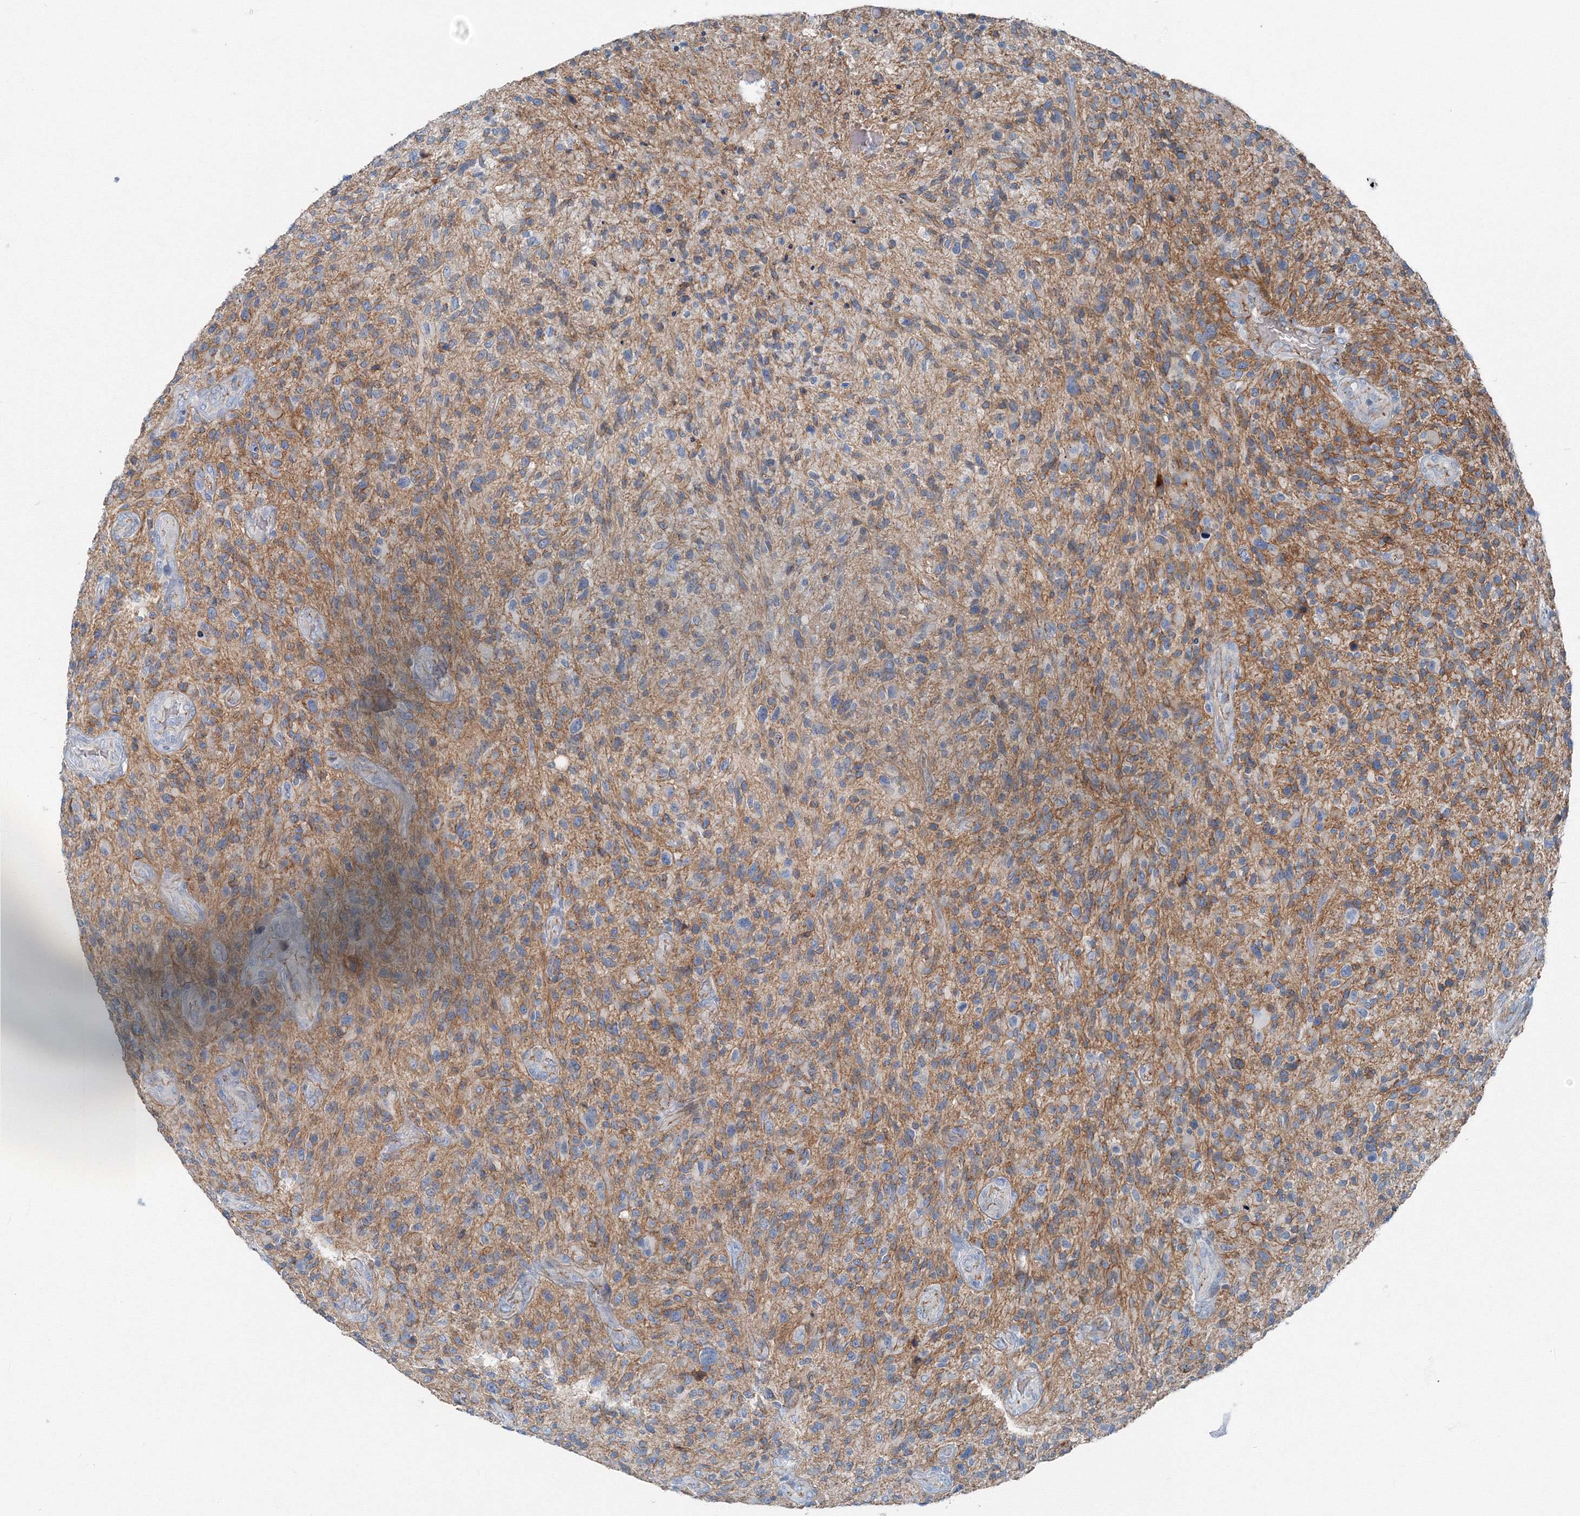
{"staining": {"intensity": "negative", "quantity": "none", "location": "none"}, "tissue": "glioma", "cell_type": "Tumor cells", "image_type": "cancer", "snomed": [{"axis": "morphology", "description": "Glioma, malignant, High grade"}, {"axis": "topography", "description": "Brain"}], "caption": "High power microscopy micrograph of an IHC photomicrograph of glioma, revealing no significant staining in tumor cells.", "gene": "AASDH", "patient": {"sex": "male", "age": 47}}